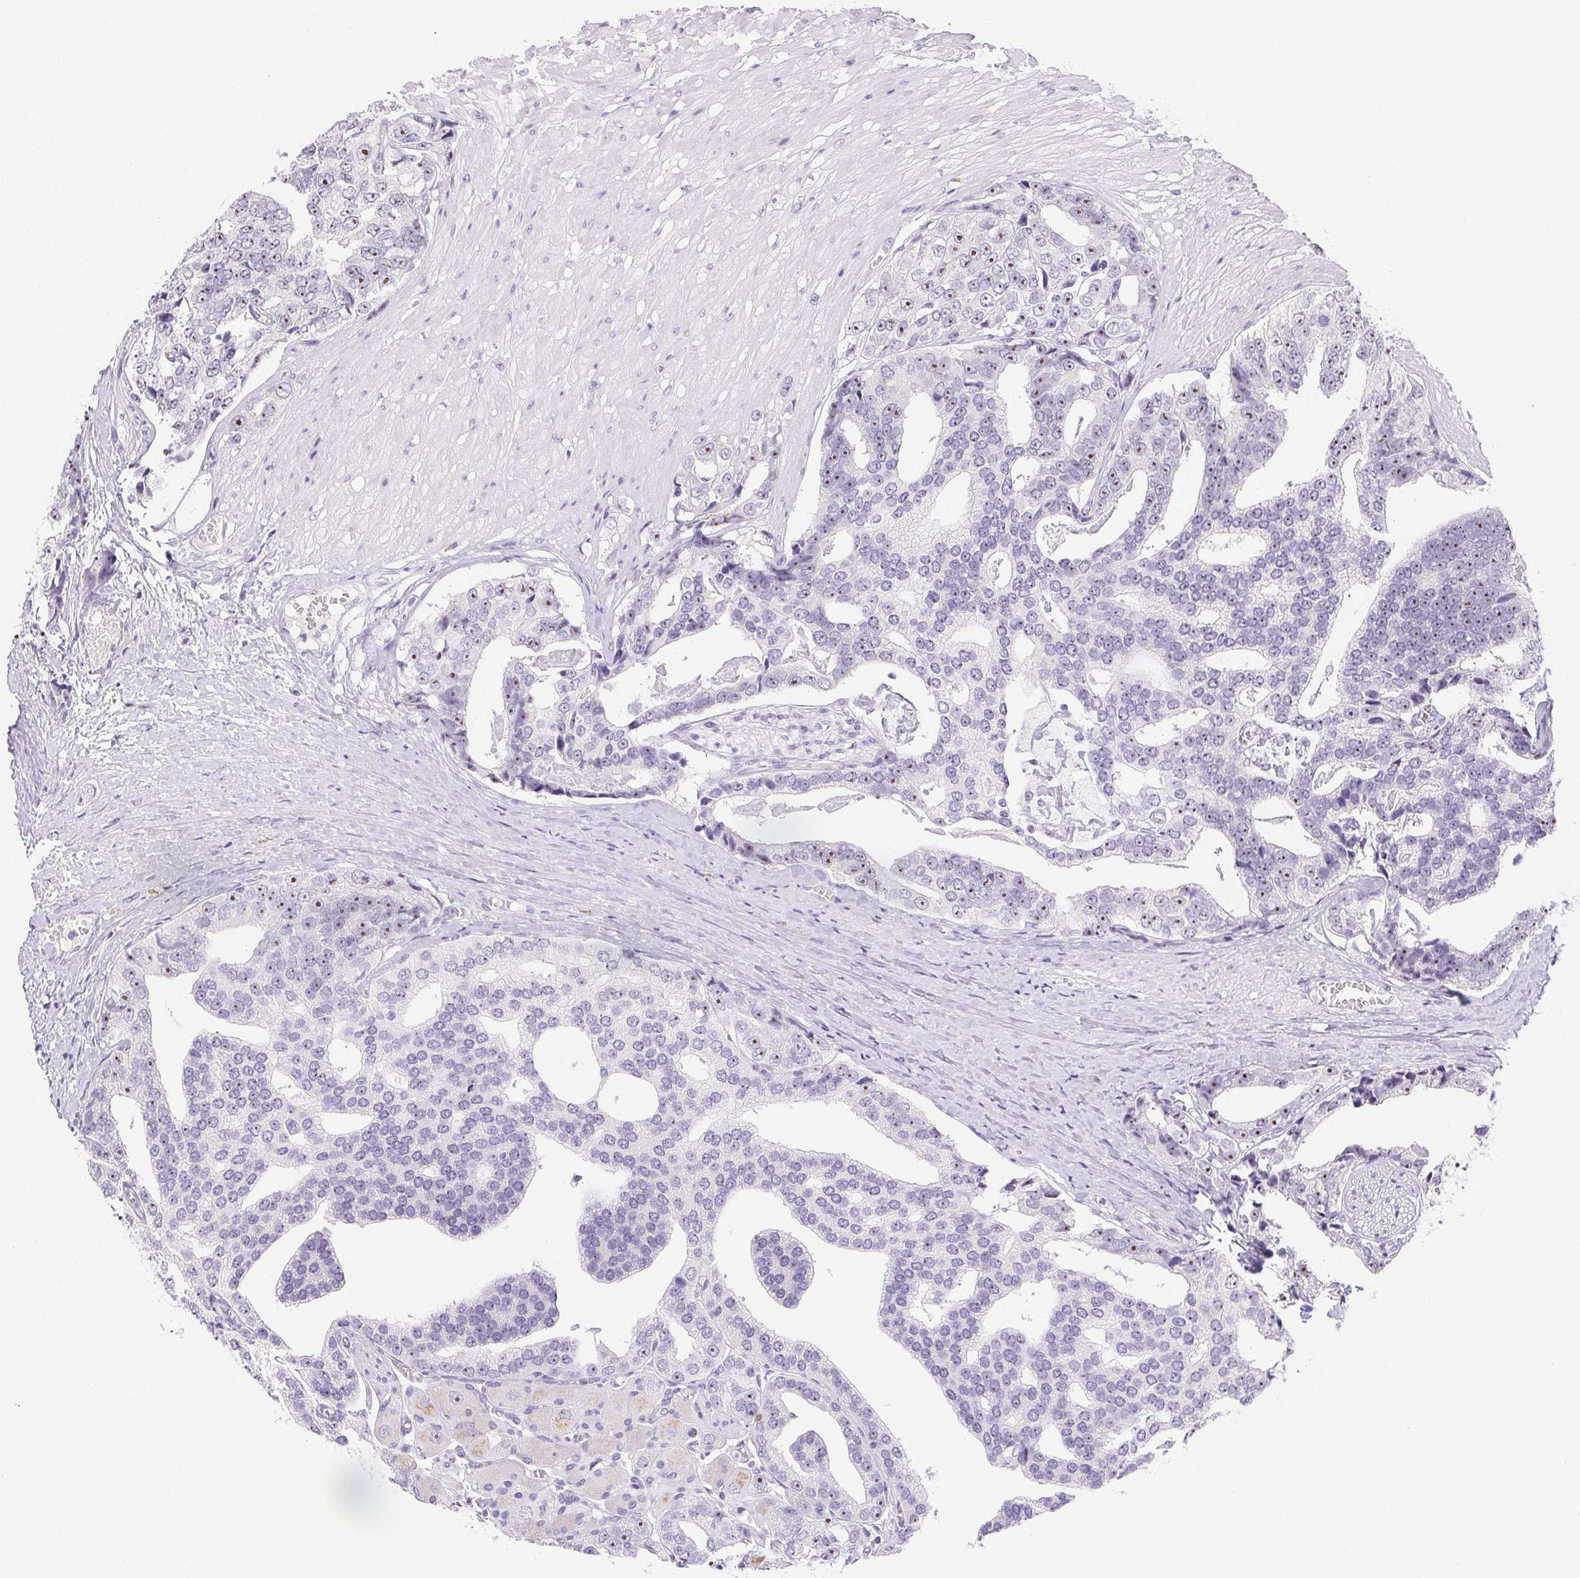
{"staining": {"intensity": "negative", "quantity": "none", "location": "none"}, "tissue": "prostate cancer", "cell_type": "Tumor cells", "image_type": "cancer", "snomed": [{"axis": "morphology", "description": "Adenocarcinoma, High grade"}, {"axis": "topography", "description": "Prostate"}], "caption": "Prostate cancer (adenocarcinoma (high-grade)) was stained to show a protein in brown. There is no significant expression in tumor cells.", "gene": "ST8SIA3", "patient": {"sex": "male", "age": 71}}